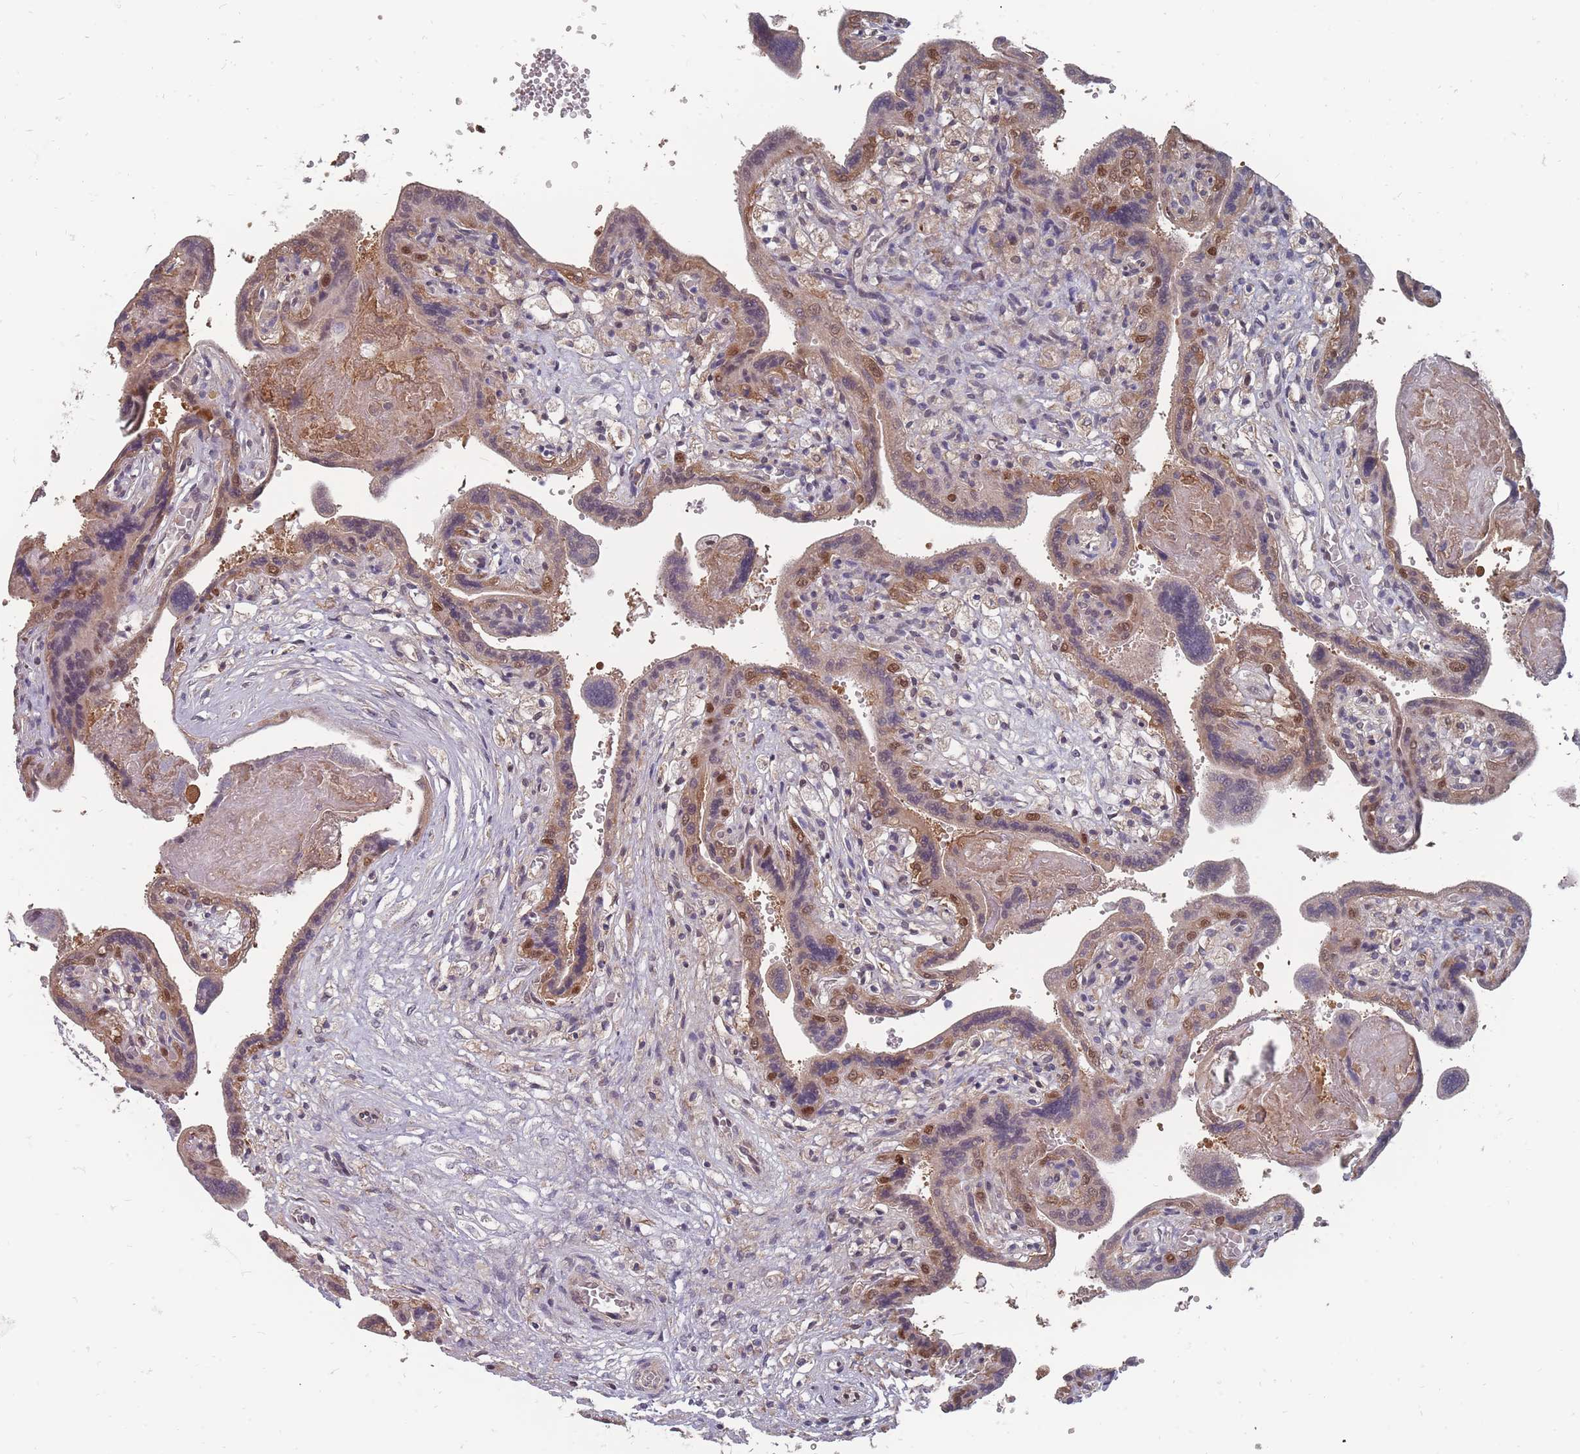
{"staining": {"intensity": "moderate", "quantity": "25%-75%", "location": "cytoplasmic/membranous"}, "tissue": "placenta", "cell_type": "Trophoblastic cells", "image_type": "normal", "snomed": [{"axis": "morphology", "description": "Normal tissue, NOS"}, {"axis": "topography", "description": "Placenta"}], "caption": "An image of placenta stained for a protein exhibits moderate cytoplasmic/membranous brown staining in trophoblastic cells. The protein of interest is shown in brown color, while the nuclei are stained blue.", "gene": "NKD1", "patient": {"sex": "female", "age": 37}}